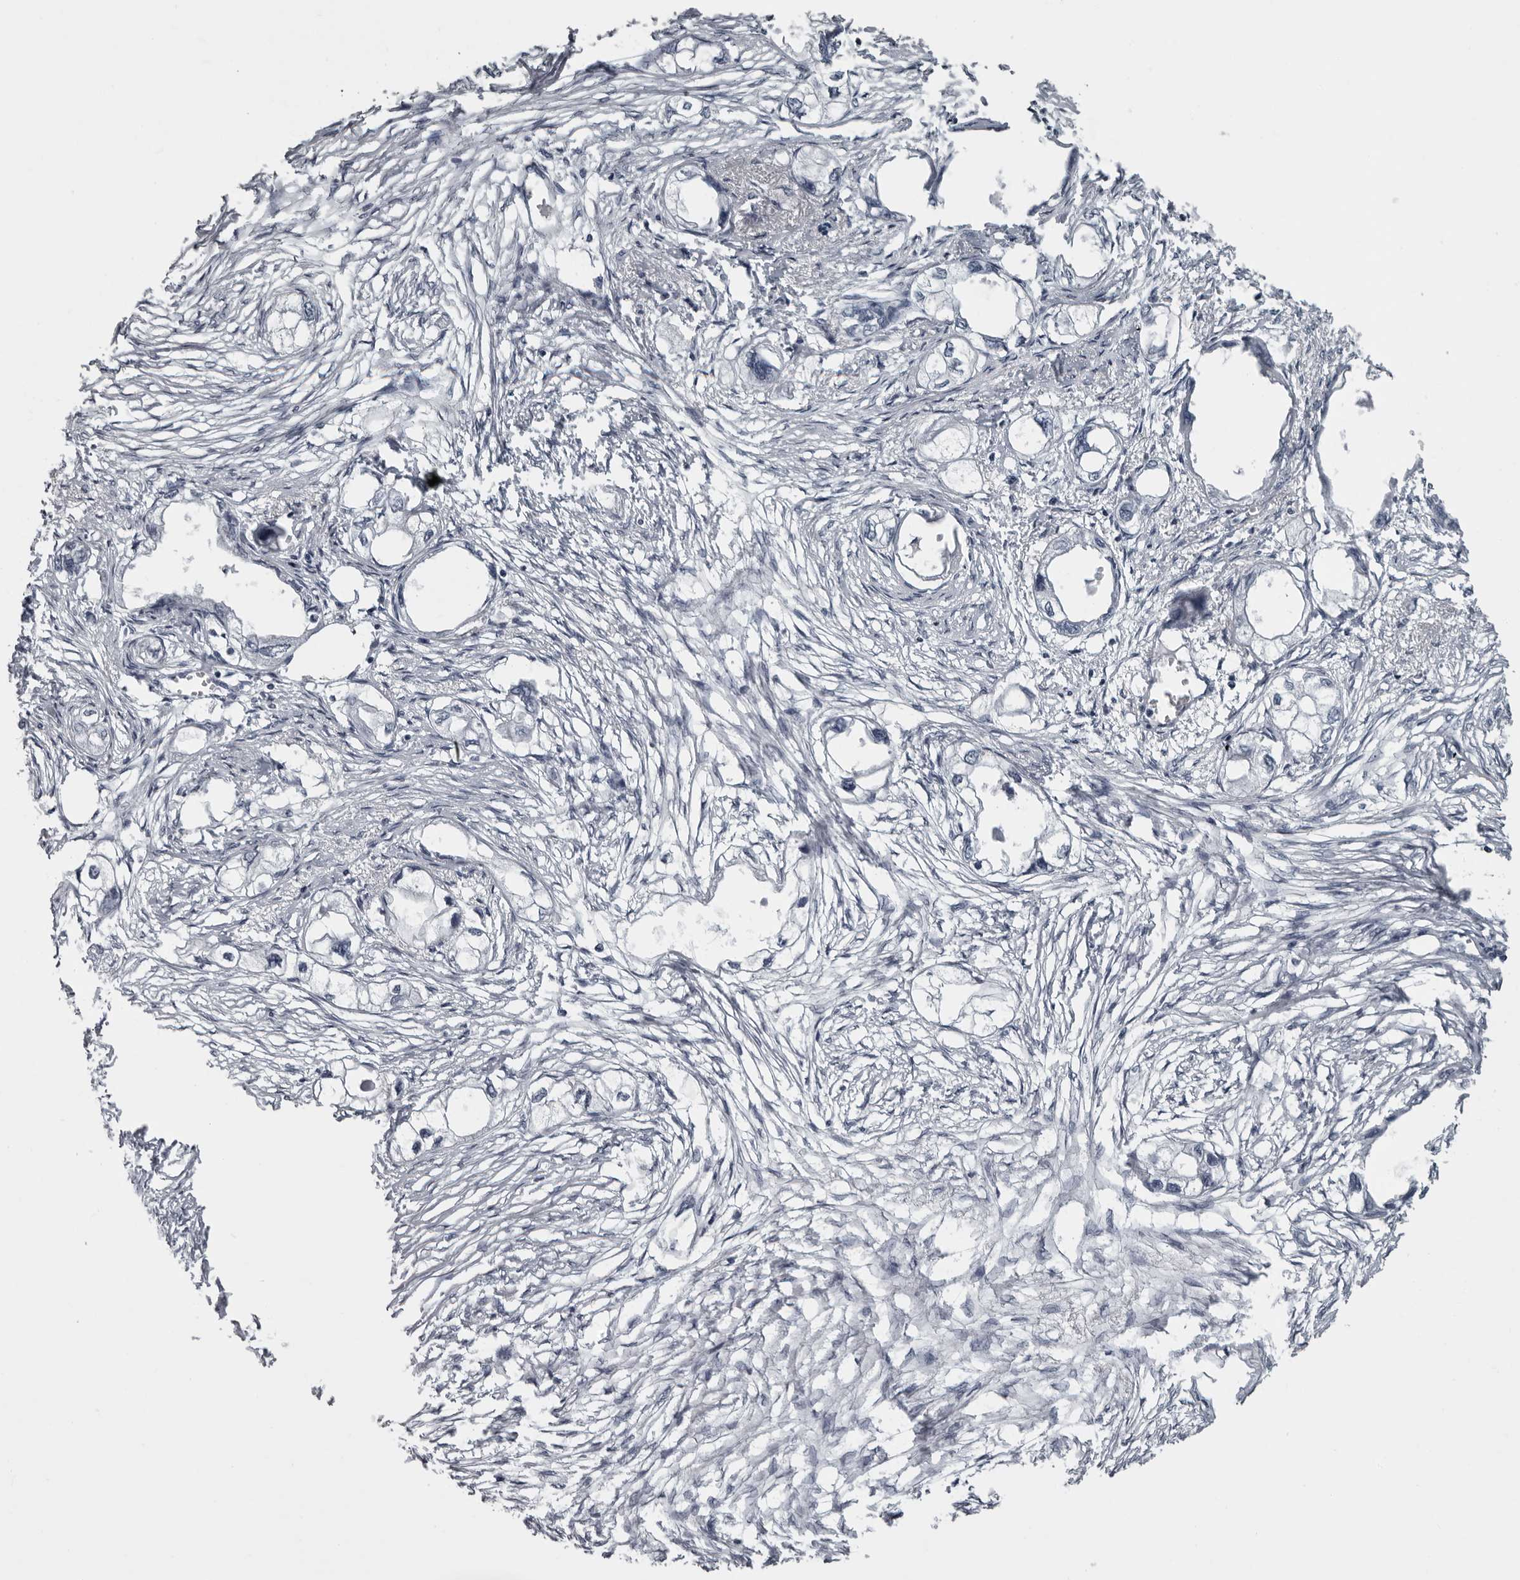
{"staining": {"intensity": "negative", "quantity": "none", "location": "none"}, "tissue": "endometrial cancer", "cell_type": "Tumor cells", "image_type": "cancer", "snomed": [{"axis": "morphology", "description": "Adenocarcinoma, NOS"}, {"axis": "morphology", "description": "Adenocarcinoma, metastatic, NOS"}, {"axis": "topography", "description": "Adipose tissue"}, {"axis": "topography", "description": "Endometrium"}], "caption": "A high-resolution histopathology image shows immunohistochemistry staining of endometrial cancer (adenocarcinoma), which shows no significant positivity in tumor cells.", "gene": "LZIC", "patient": {"sex": "female", "age": 67}}